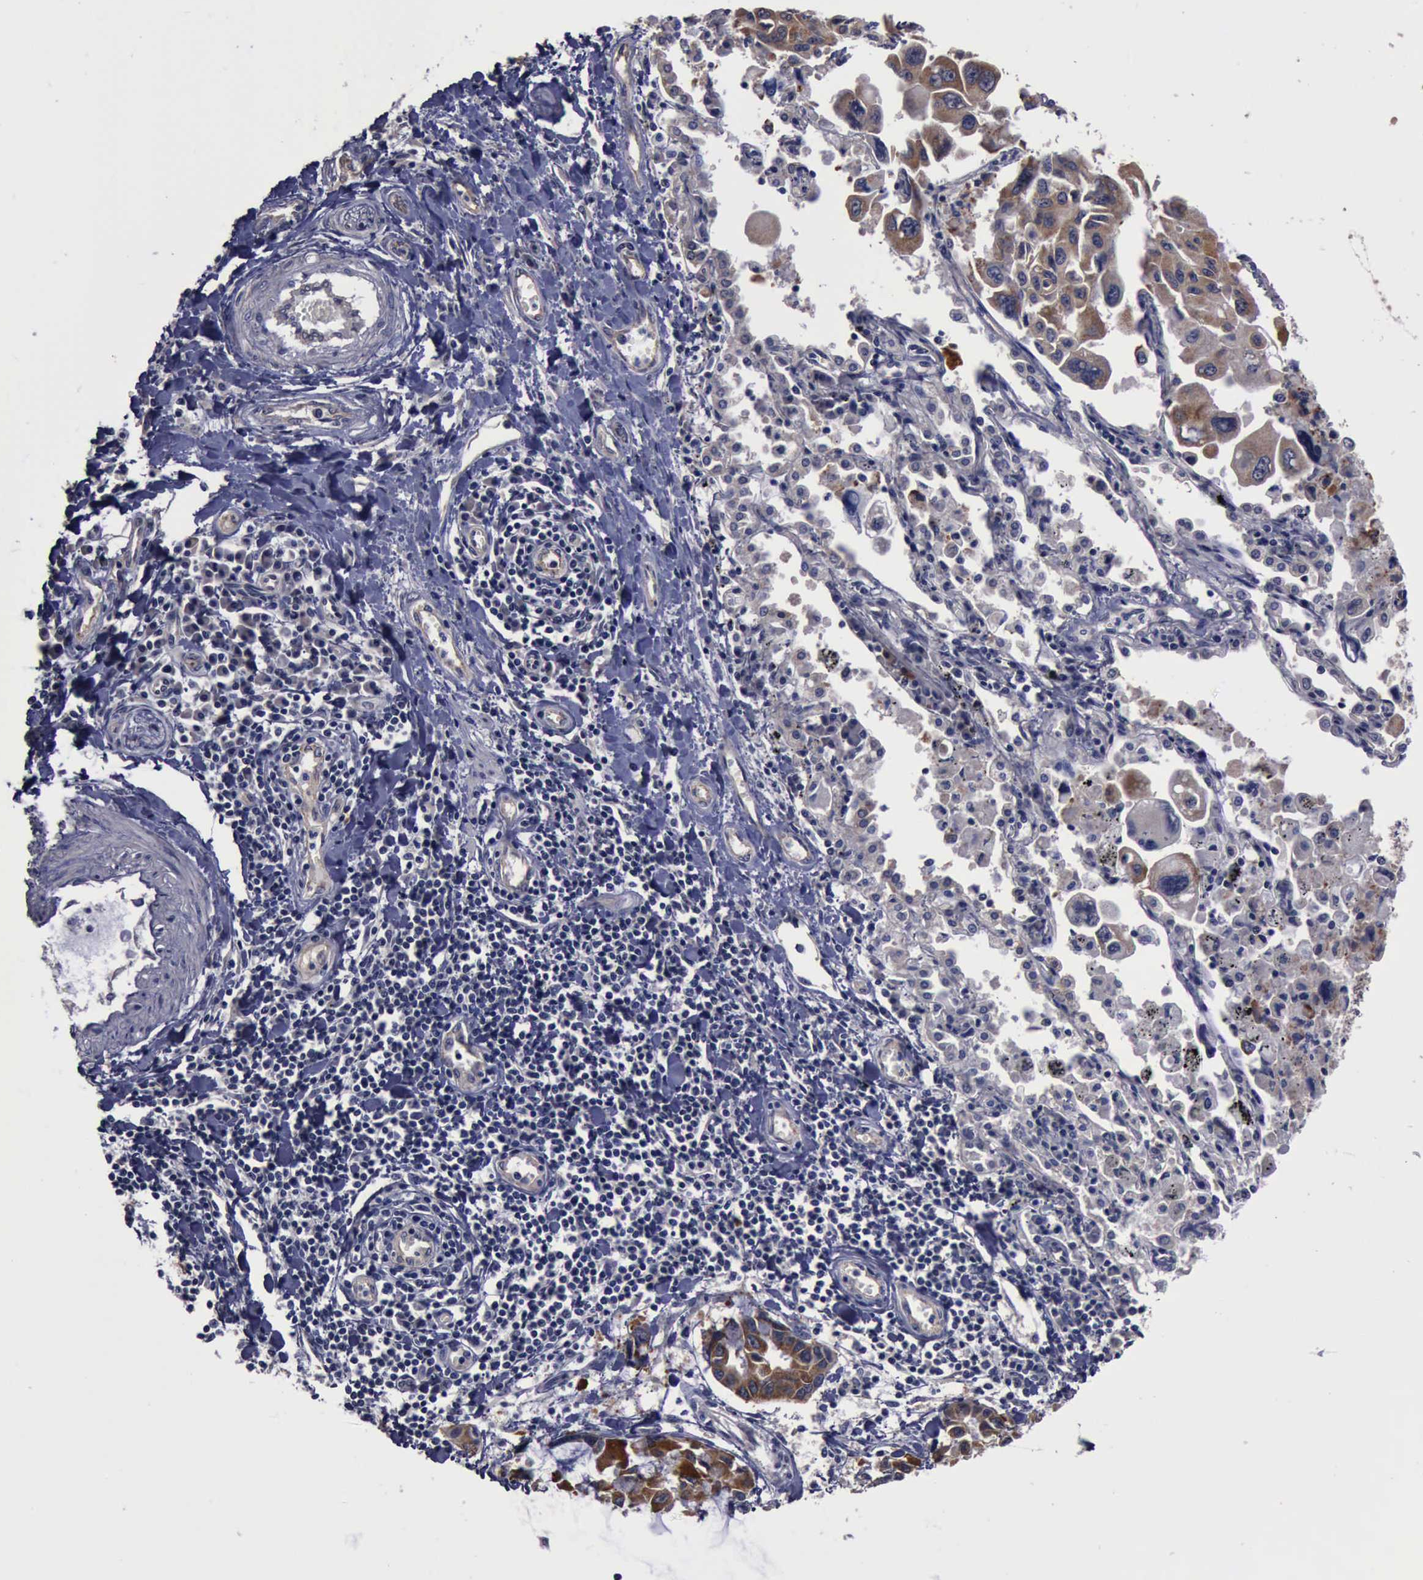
{"staining": {"intensity": "moderate", "quantity": "25%-75%", "location": "cytoplasmic/membranous"}, "tissue": "lung cancer", "cell_type": "Tumor cells", "image_type": "cancer", "snomed": [{"axis": "morphology", "description": "Adenocarcinoma, NOS"}, {"axis": "topography", "description": "Lung"}], "caption": "This image demonstrates immunohistochemistry staining of human lung adenocarcinoma, with medium moderate cytoplasmic/membranous positivity in approximately 25%-75% of tumor cells.", "gene": "CRKL", "patient": {"sex": "male", "age": 64}}